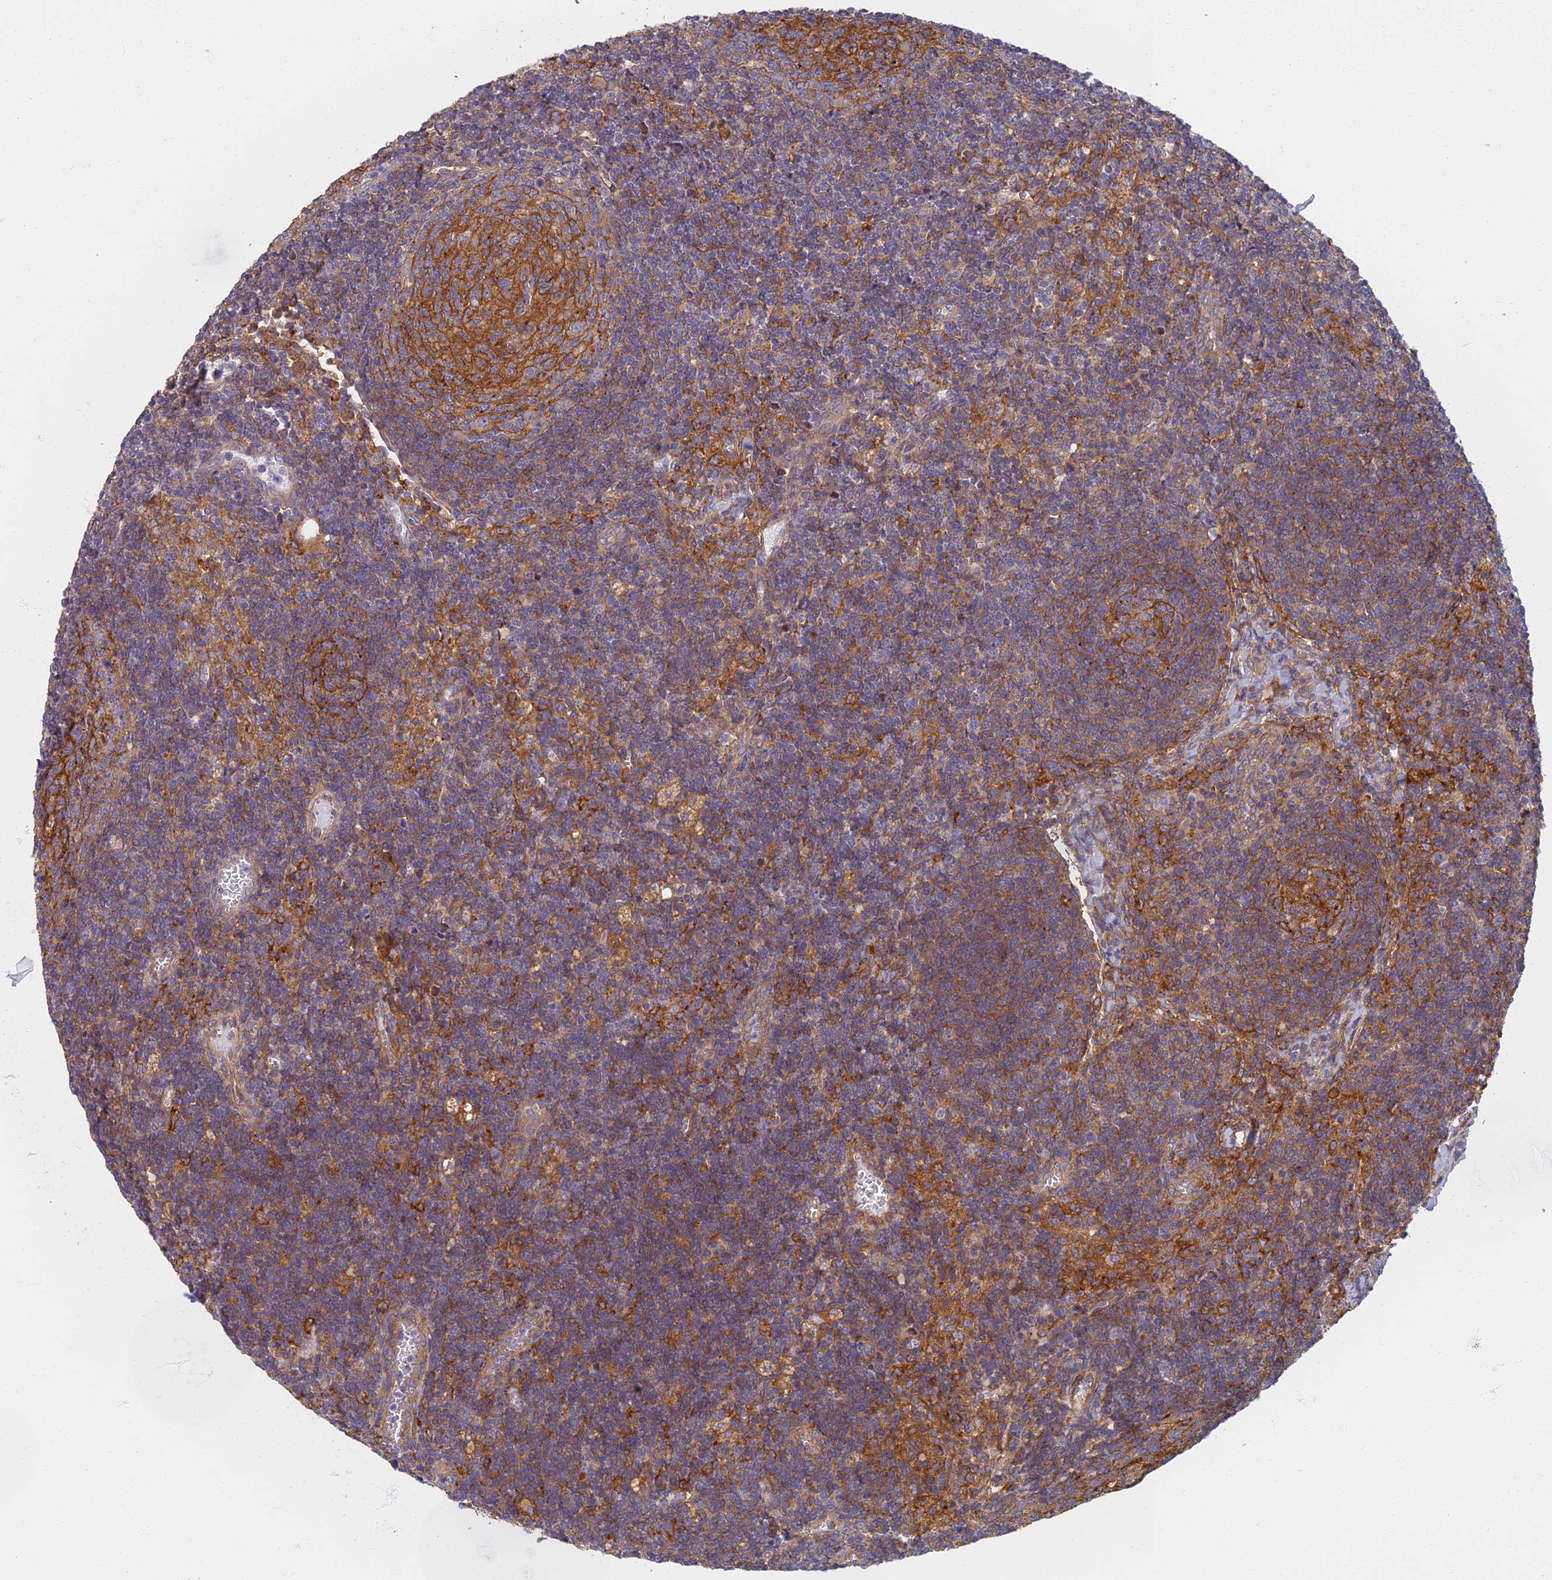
{"staining": {"intensity": "moderate", "quantity": "25%-75%", "location": "cytoplasmic/membranous"}, "tissue": "lymph node", "cell_type": "Germinal center cells", "image_type": "normal", "snomed": [{"axis": "morphology", "description": "Normal tissue, NOS"}, {"axis": "topography", "description": "Lymph node"}], "caption": "Lymph node stained for a protein (brown) exhibits moderate cytoplasmic/membranous positive staining in about 25%-75% of germinal center cells.", "gene": "RBSN", "patient": {"sex": "female", "age": 73}}